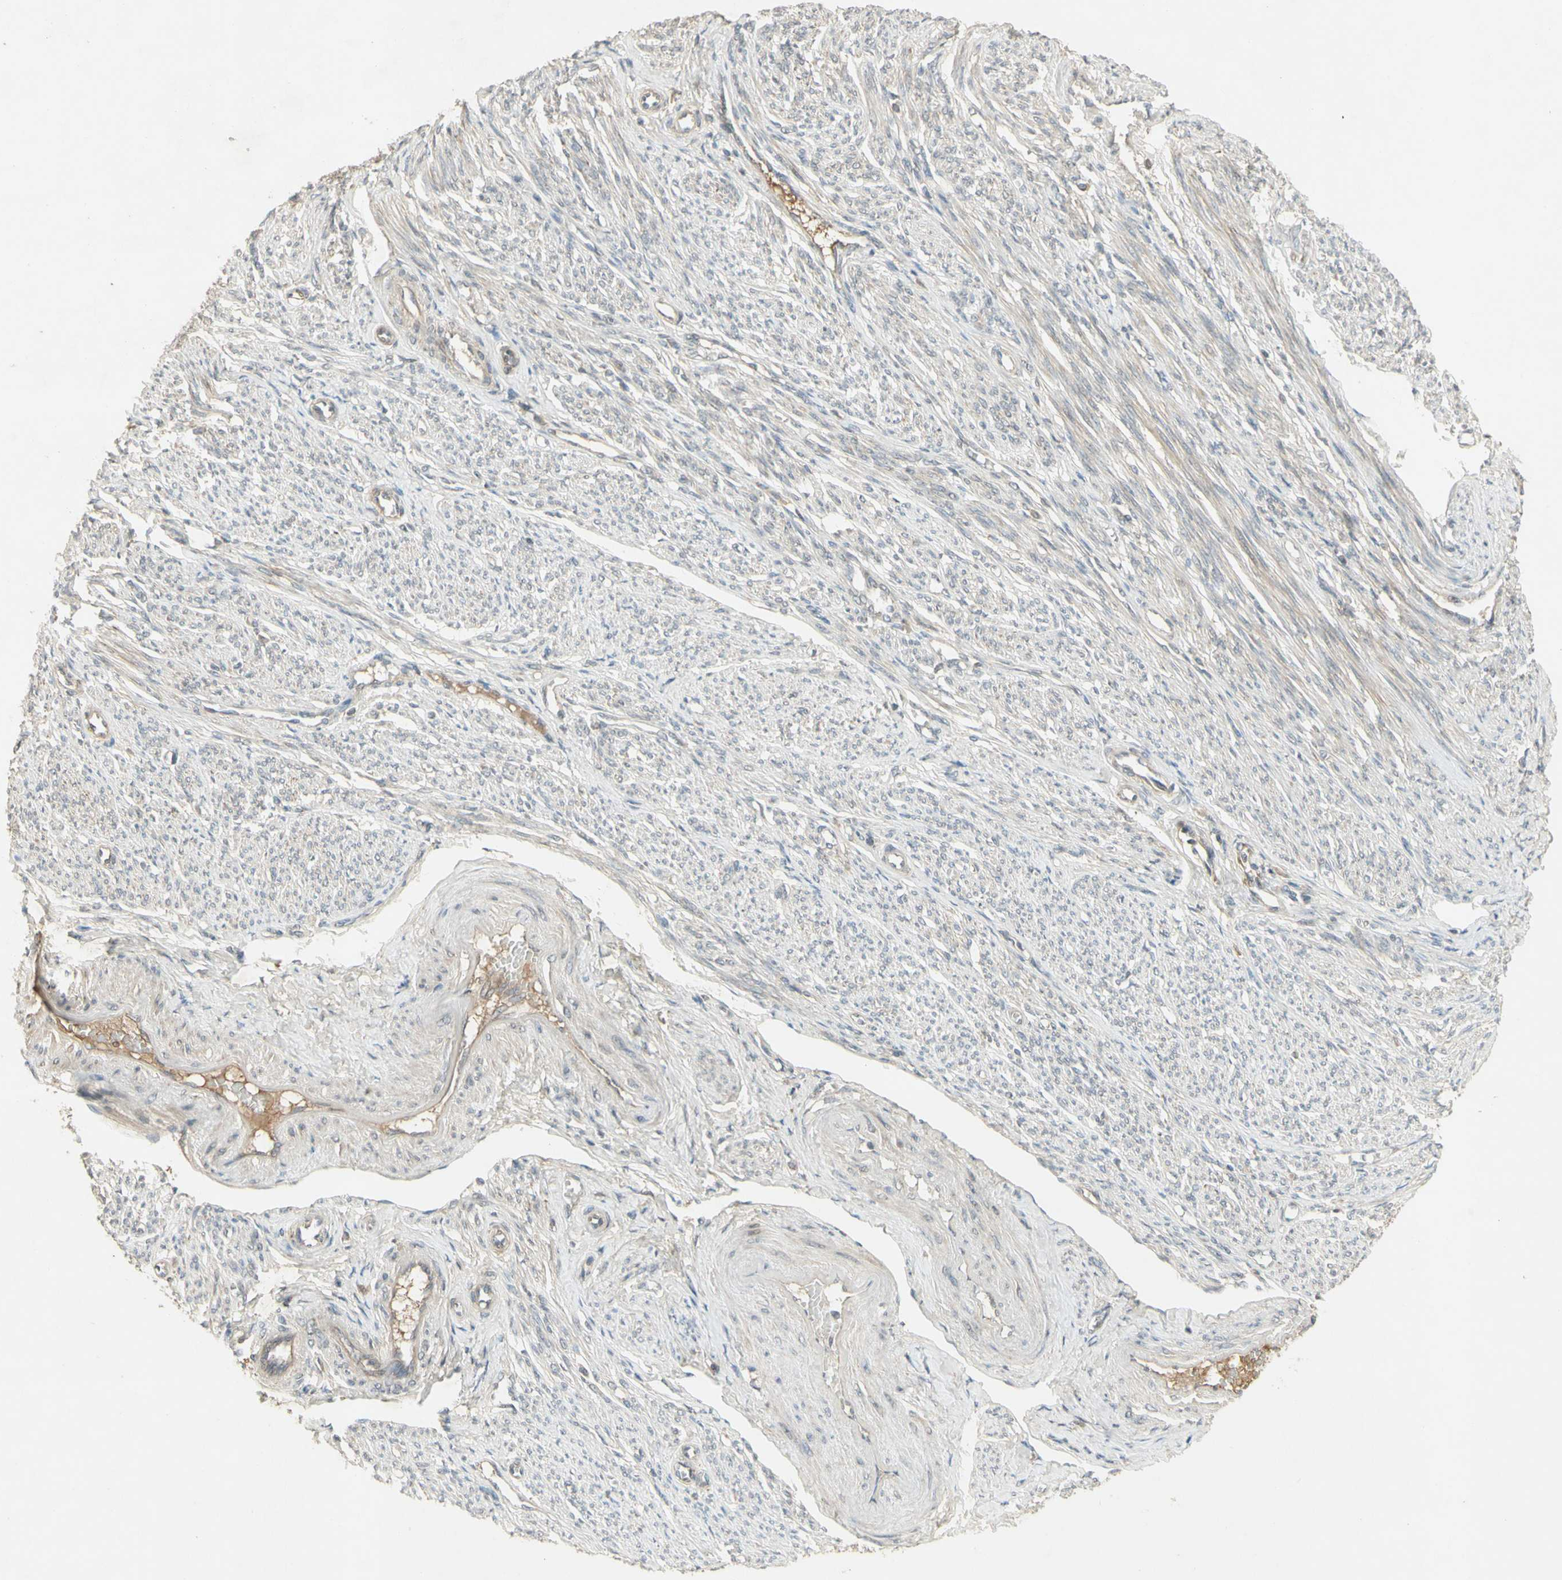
{"staining": {"intensity": "weak", "quantity": ">75%", "location": "cytoplasmic/membranous"}, "tissue": "smooth muscle", "cell_type": "Smooth muscle cells", "image_type": "normal", "snomed": [{"axis": "morphology", "description": "Normal tissue, NOS"}, {"axis": "topography", "description": "Smooth muscle"}], "caption": "Weak cytoplasmic/membranous positivity is appreciated in about >75% of smooth muscle cells in unremarkable smooth muscle.", "gene": "NRG4", "patient": {"sex": "female", "age": 65}}